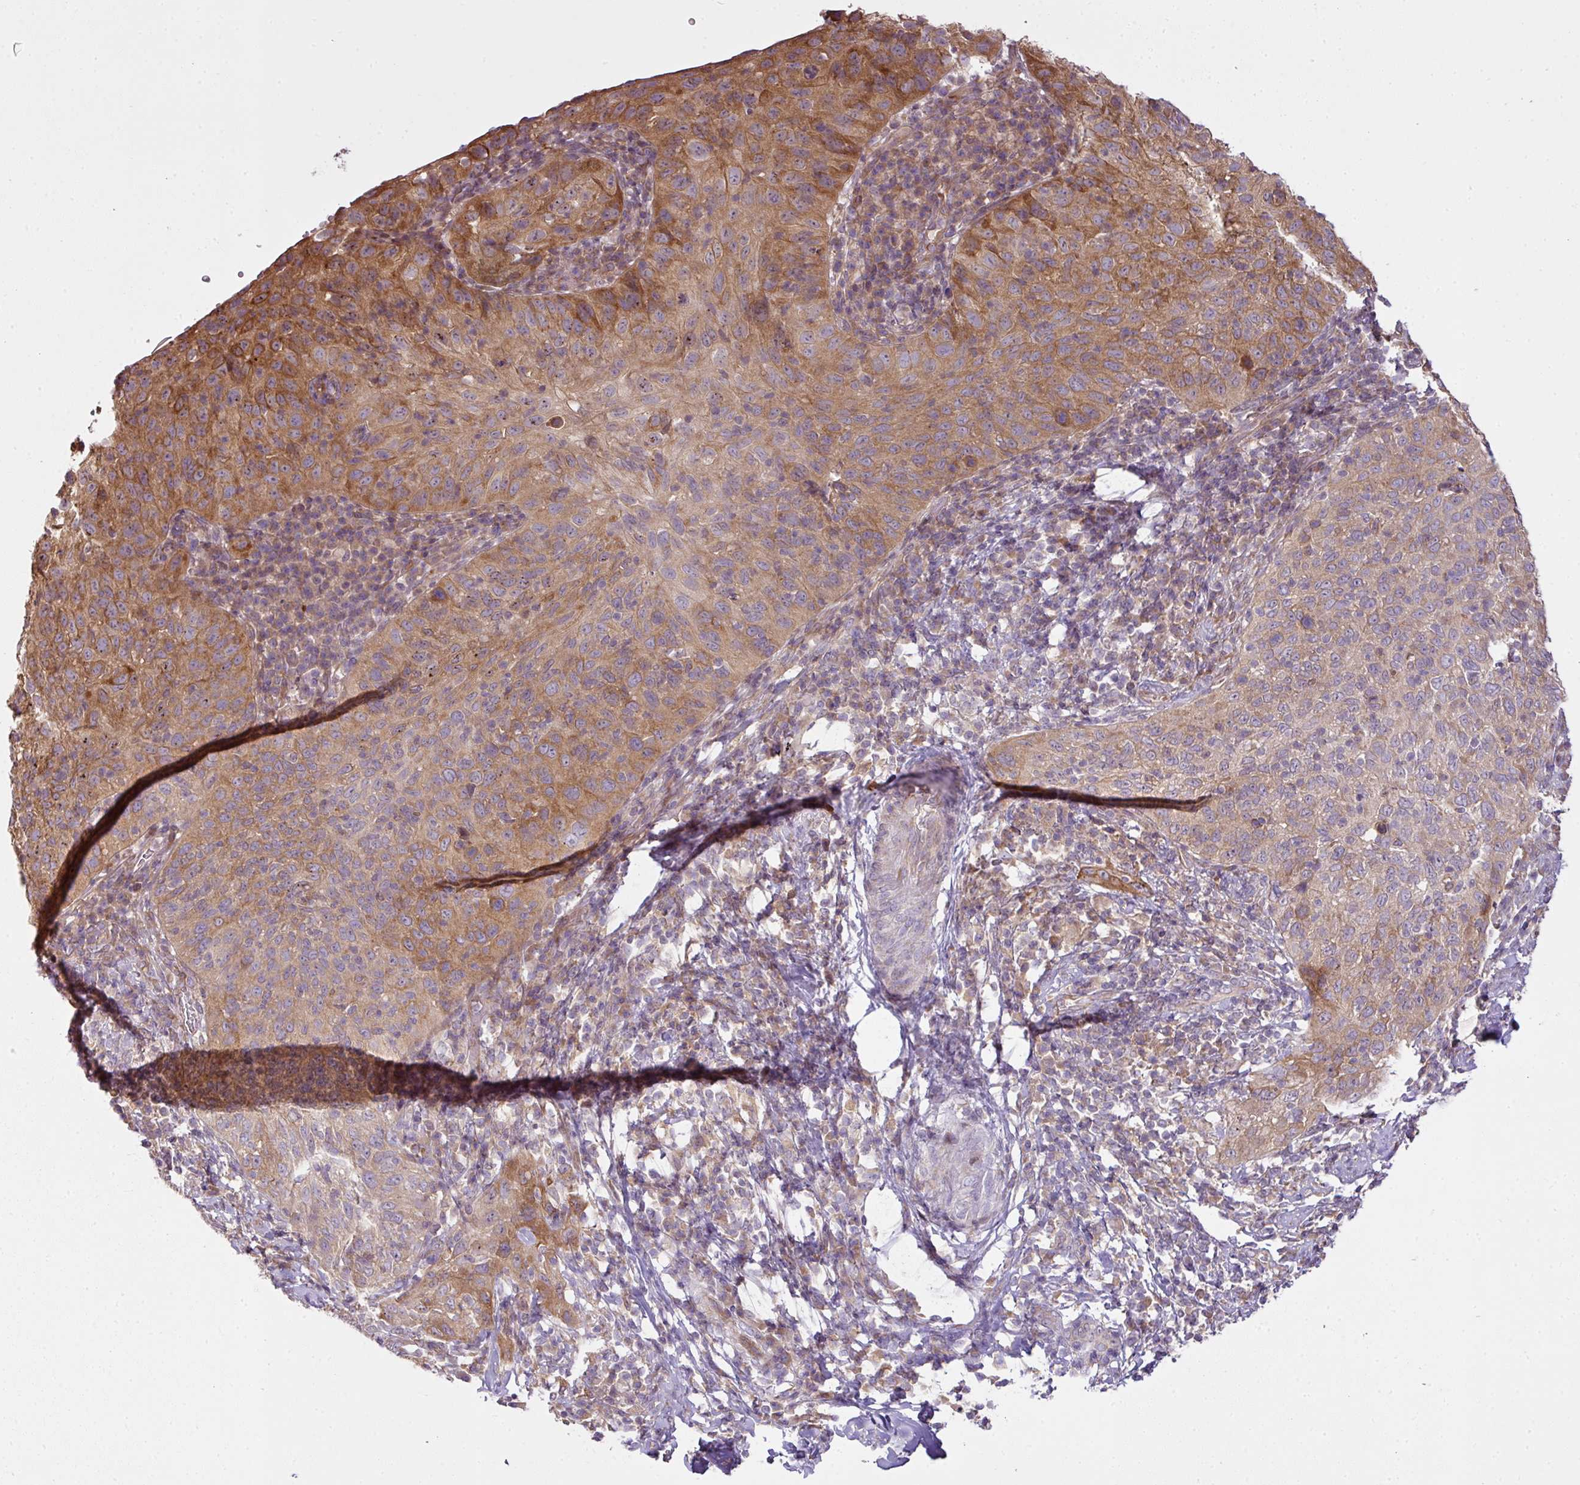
{"staining": {"intensity": "moderate", "quantity": ">75%", "location": "cytoplasmic/membranous"}, "tissue": "cervical cancer", "cell_type": "Tumor cells", "image_type": "cancer", "snomed": [{"axis": "morphology", "description": "Squamous cell carcinoma, NOS"}, {"axis": "topography", "description": "Cervix"}], "caption": "Cervical cancer (squamous cell carcinoma) tissue displays moderate cytoplasmic/membranous staining in approximately >75% of tumor cells The staining was performed using DAB (3,3'-diaminobenzidine), with brown indicating positive protein expression. Nuclei are stained blue with hematoxylin.", "gene": "COX18", "patient": {"sex": "female", "age": 30}}